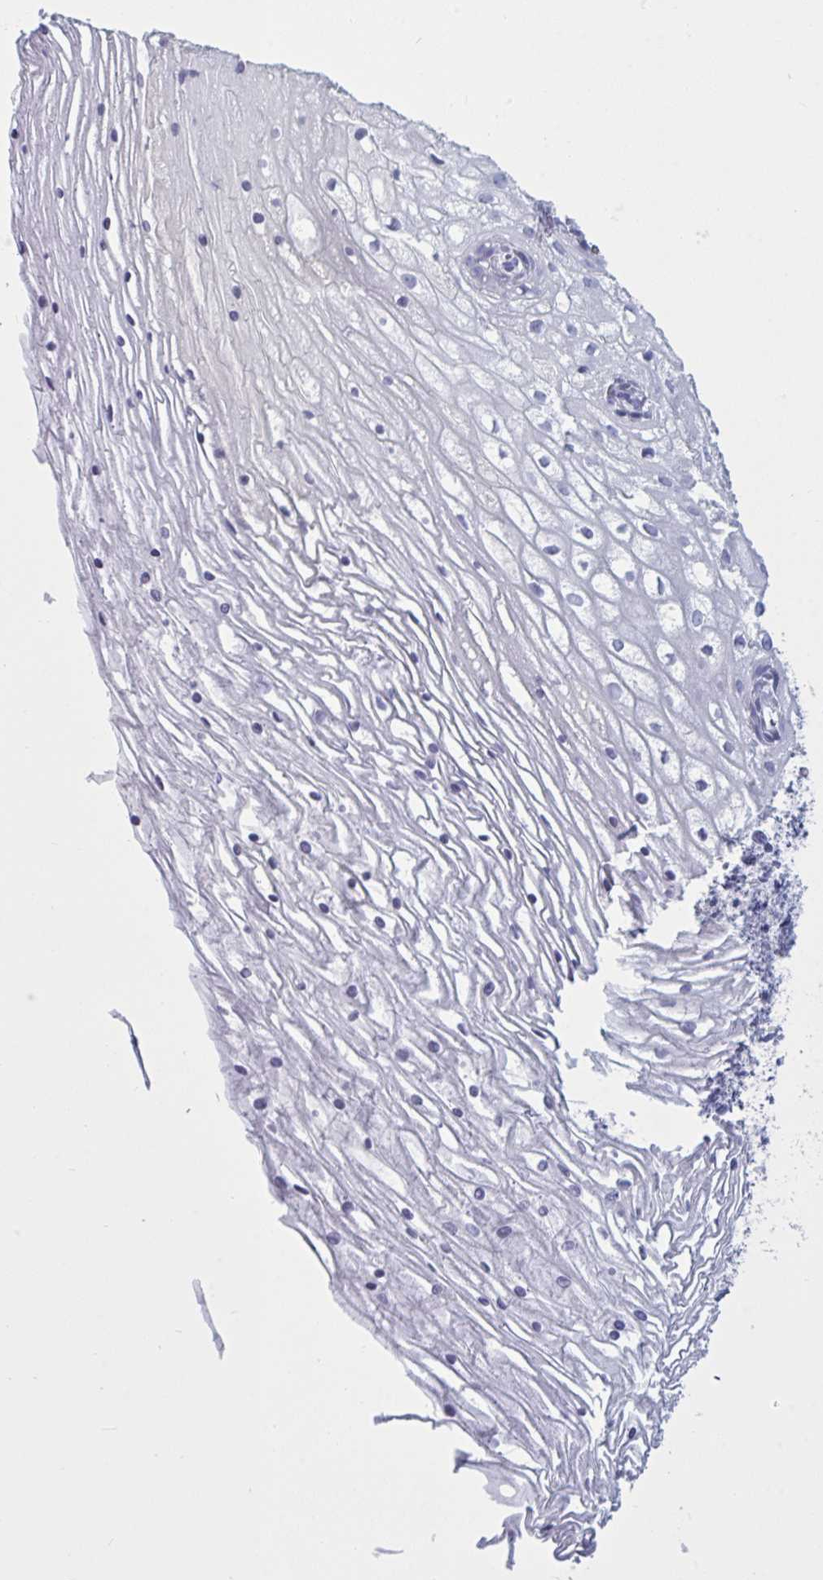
{"staining": {"intensity": "negative", "quantity": "none", "location": "none"}, "tissue": "cervix", "cell_type": "Glandular cells", "image_type": "normal", "snomed": [{"axis": "morphology", "description": "Normal tissue, NOS"}, {"axis": "topography", "description": "Cervix"}], "caption": "The IHC histopathology image has no significant expression in glandular cells of cervix.", "gene": "NDUFC2", "patient": {"sex": "female", "age": 36}}